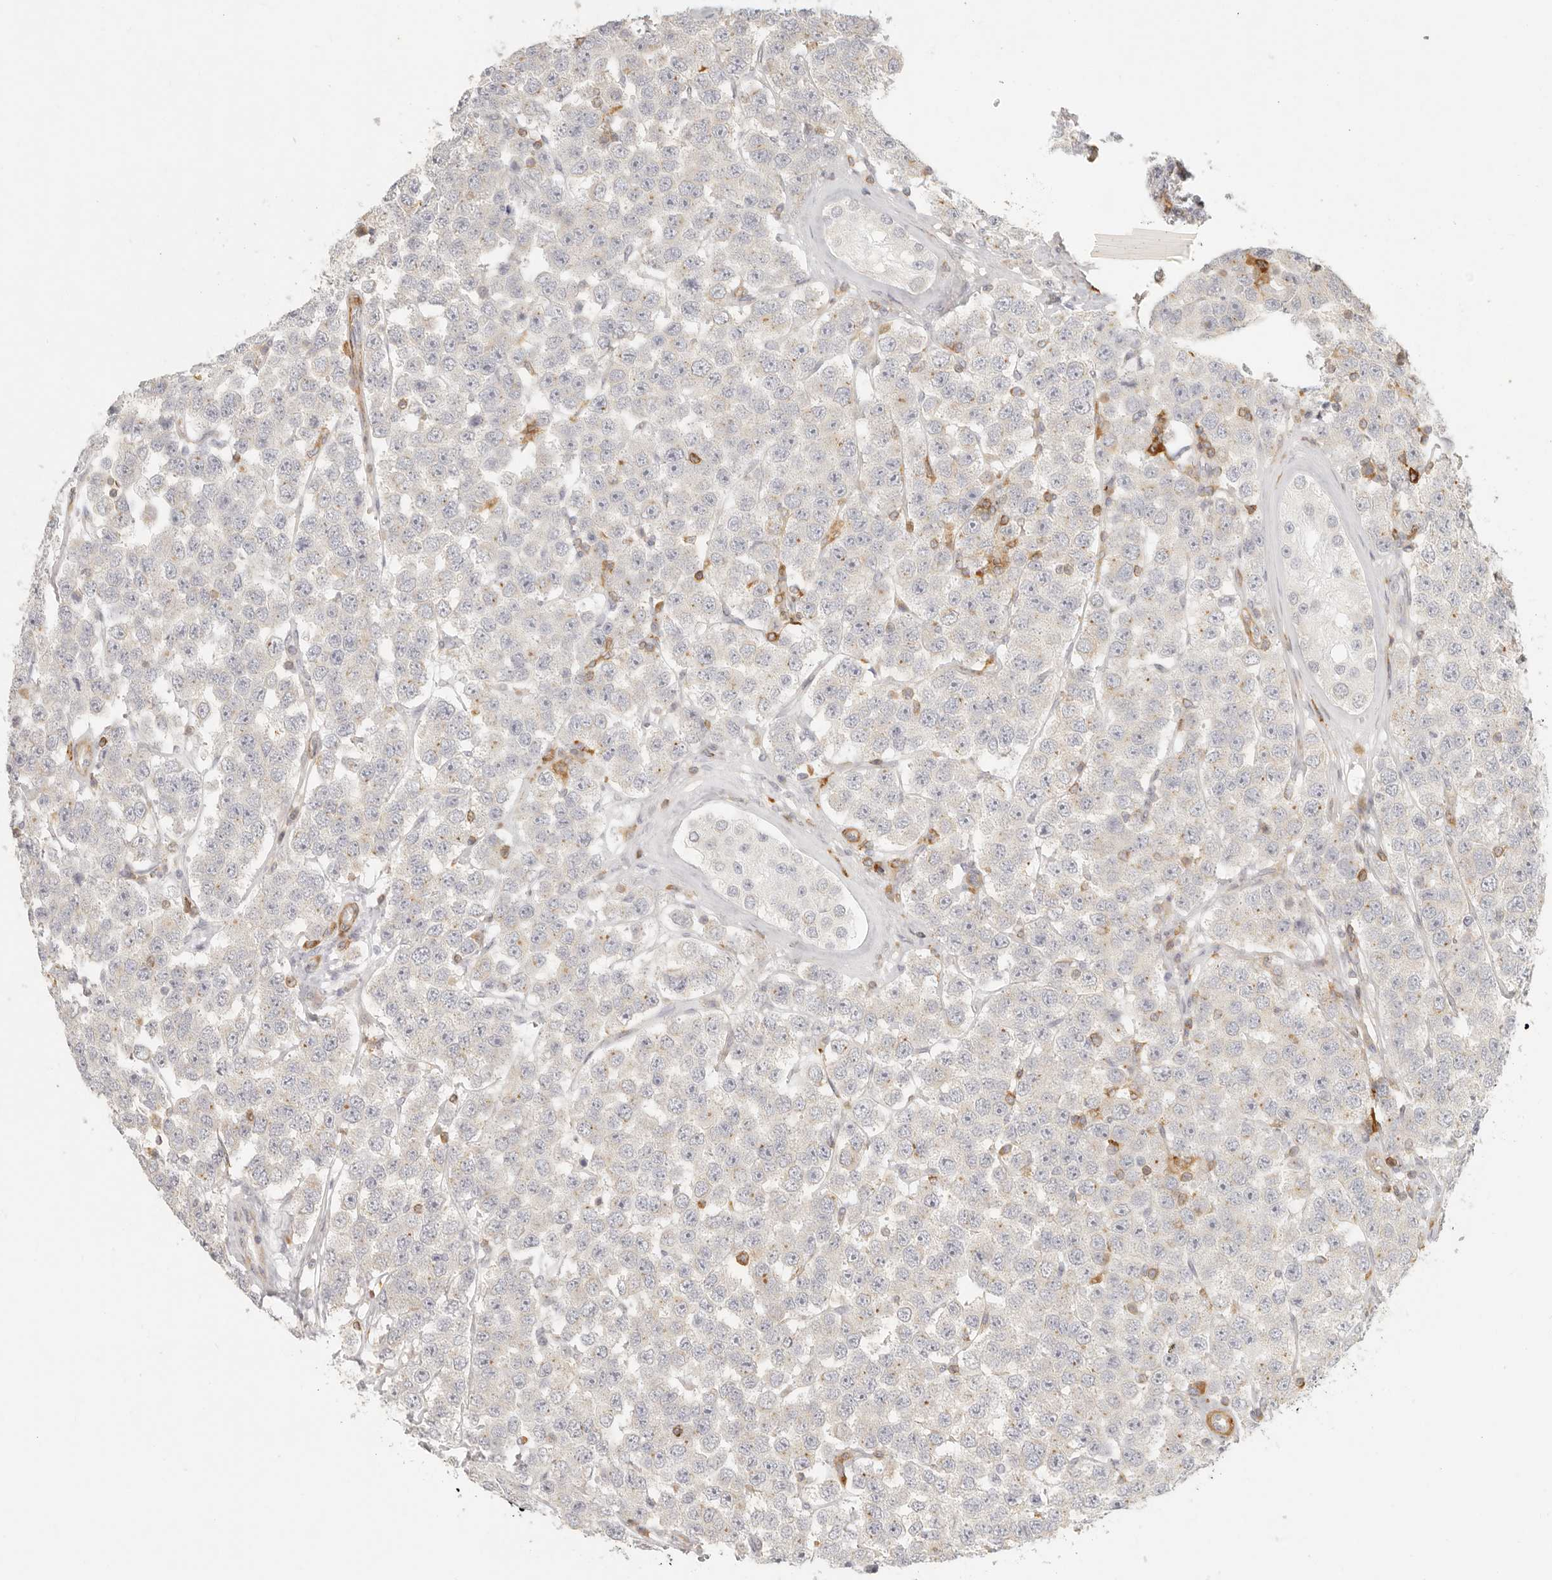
{"staining": {"intensity": "negative", "quantity": "none", "location": "none"}, "tissue": "testis cancer", "cell_type": "Tumor cells", "image_type": "cancer", "snomed": [{"axis": "morphology", "description": "Seminoma, NOS"}, {"axis": "topography", "description": "Testis"}], "caption": "This histopathology image is of testis seminoma stained with immunohistochemistry to label a protein in brown with the nuclei are counter-stained blue. There is no staining in tumor cells.", "gene": "NIBAN1", "patient": {"sex": "male", "age": 28}}